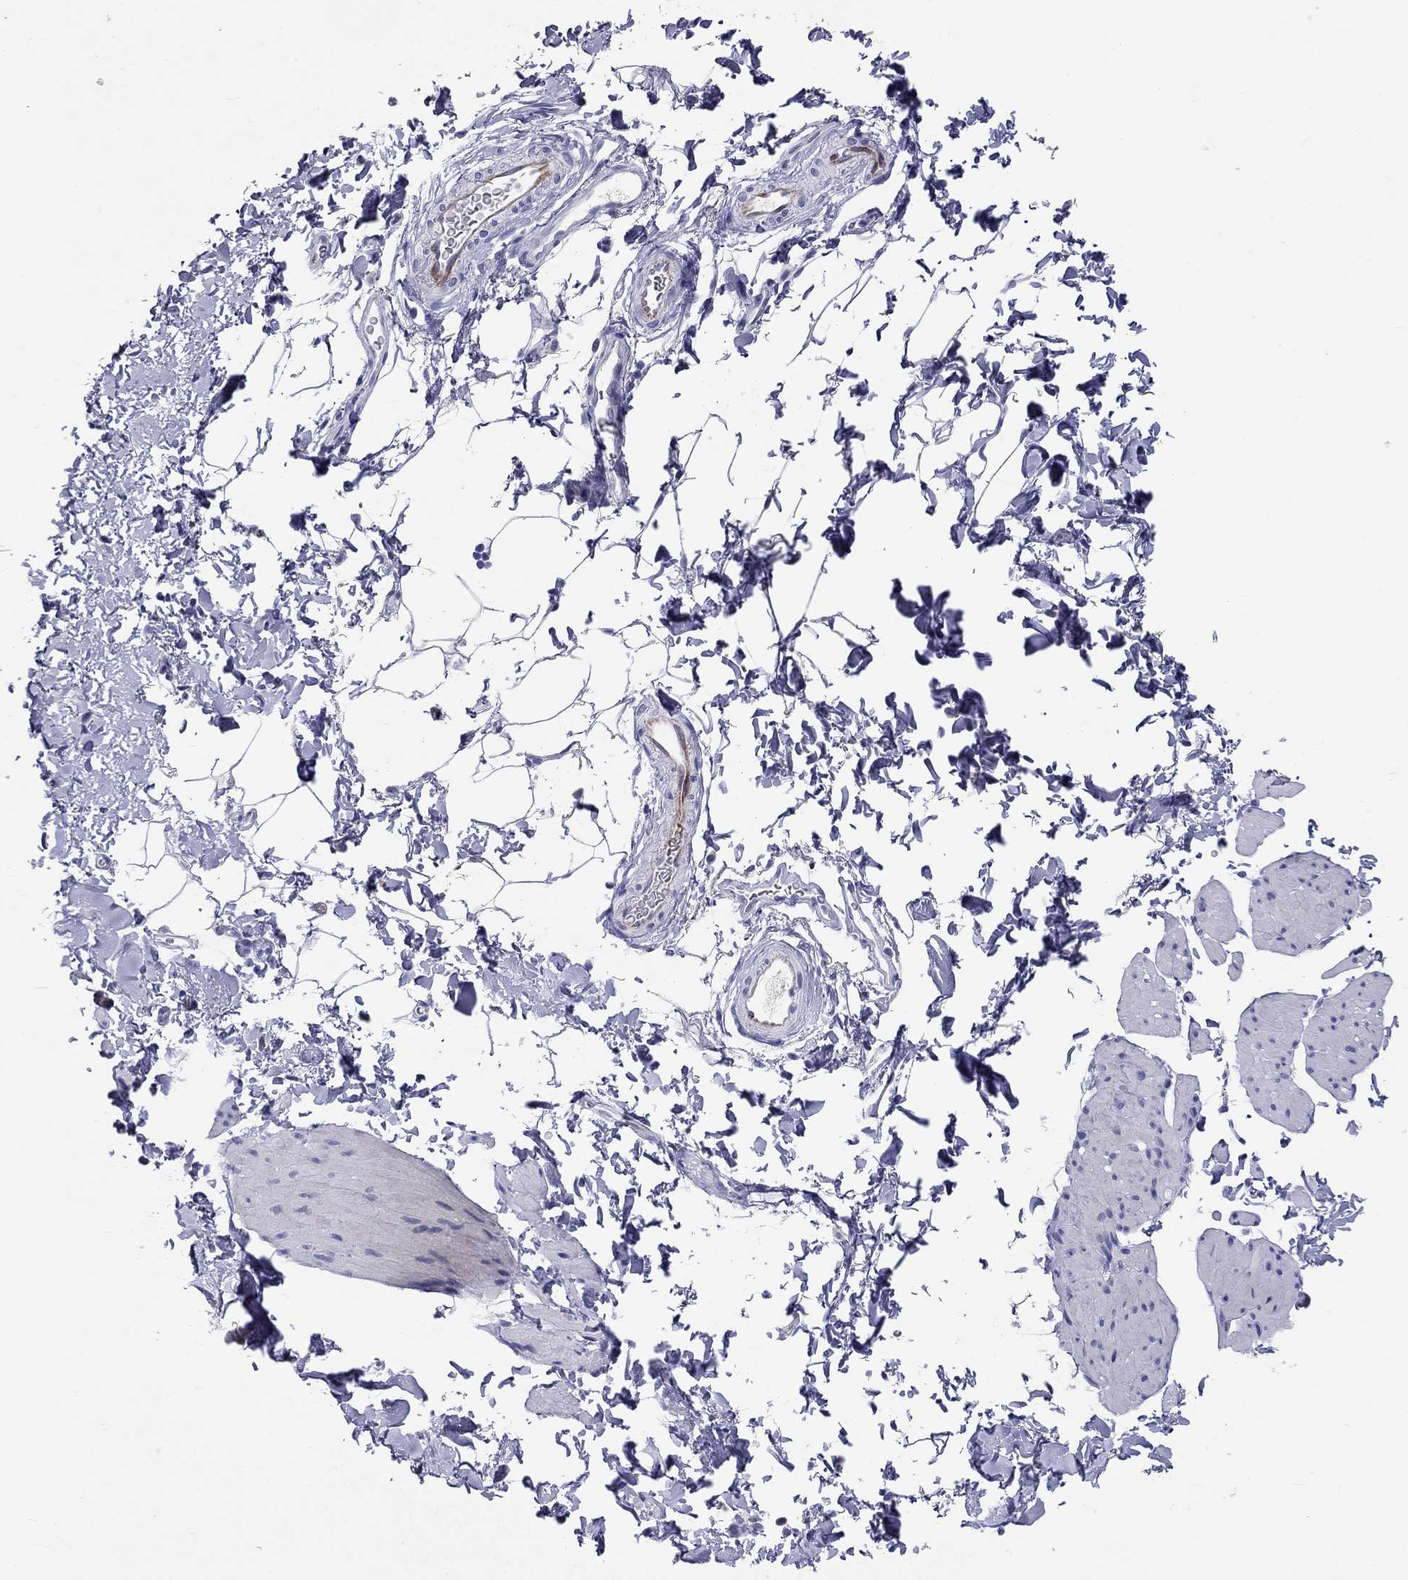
{"staining": {"intensity": "negative", "quantity": "none", "location": "none"}, "tissue": "smooth muscle", "cell_type": "Smooth muscle cells", "image_type": "normal", "snomed": [{"axis": "morphology", "description": "Normal tissue, NOS"}, {"axis": "topography", "description": "Adipose tissue"}, {"axis": "topography", "description": "Smooth muscle"}, {"axis": "topography", "description": "Peripheral nerve tissue"}], "caption": "Photomicrograph shows no significant protein positivity in smooth muscle cells of benign smooth muscle.", "gene": "PCDHGC5", "patient": {"sex": "male", "age": 83}}